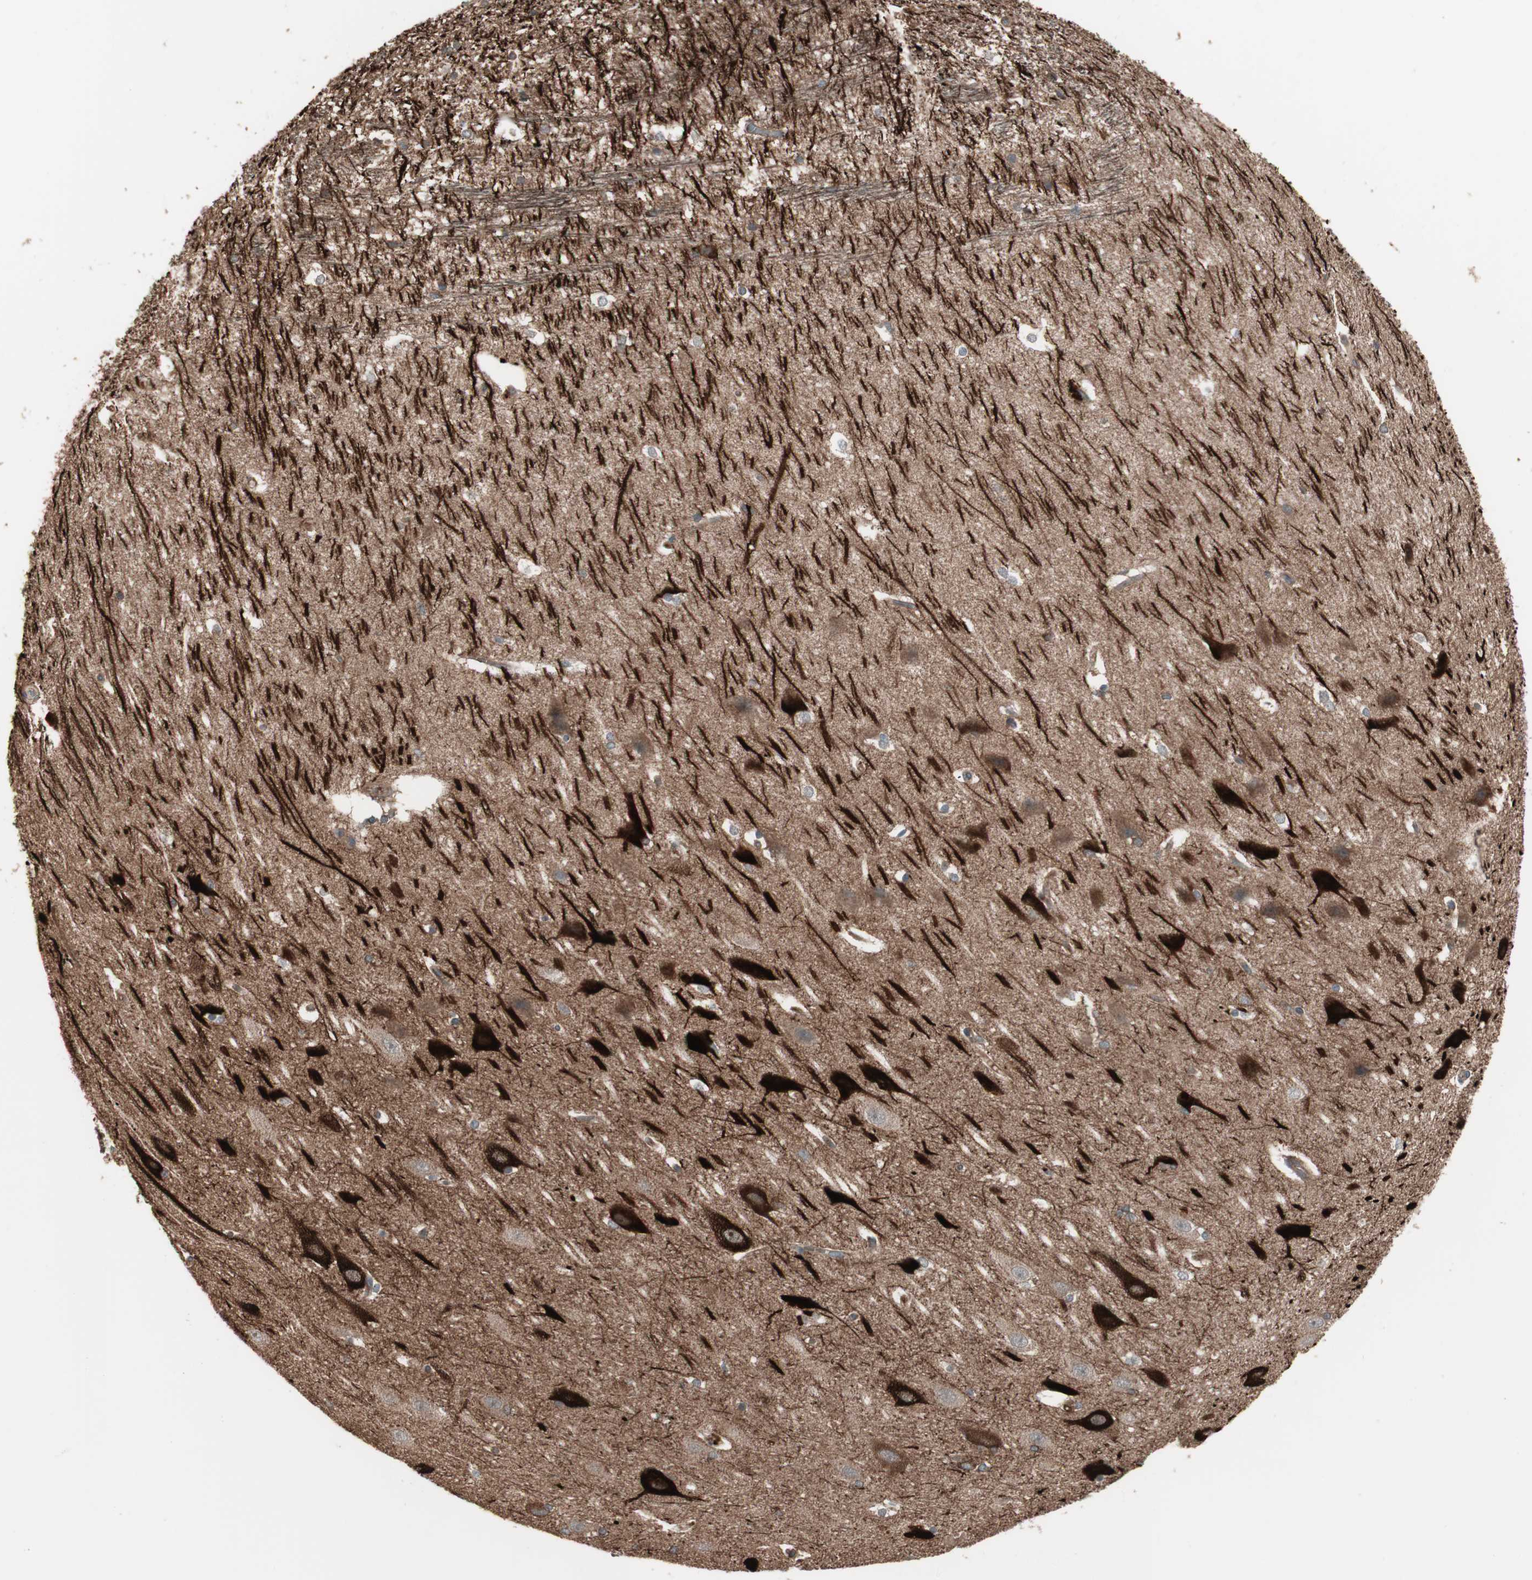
{"staining": {"intensity": "weak", "quantity": "25%-75%", "location": "cytoplasmic/membranous"}, "tissue": "hippocampus", "cell_type": "Glial cells", "image_type": "normal", "snomed": [{"axis": "morphology", "description": "Normal tissue, NOS"}, {"axis": "topography", "description": "Hippocampus"}], "caption": "This micrograph demonstrates immunohistochemistry (IHC) staining of normal hippocampus, with low weak cytoplasmic/membranous positivity in approximately 25%-75% of glial cells.", "gene": "TFPI", "patient": {"sex": "female", "age": 19}}